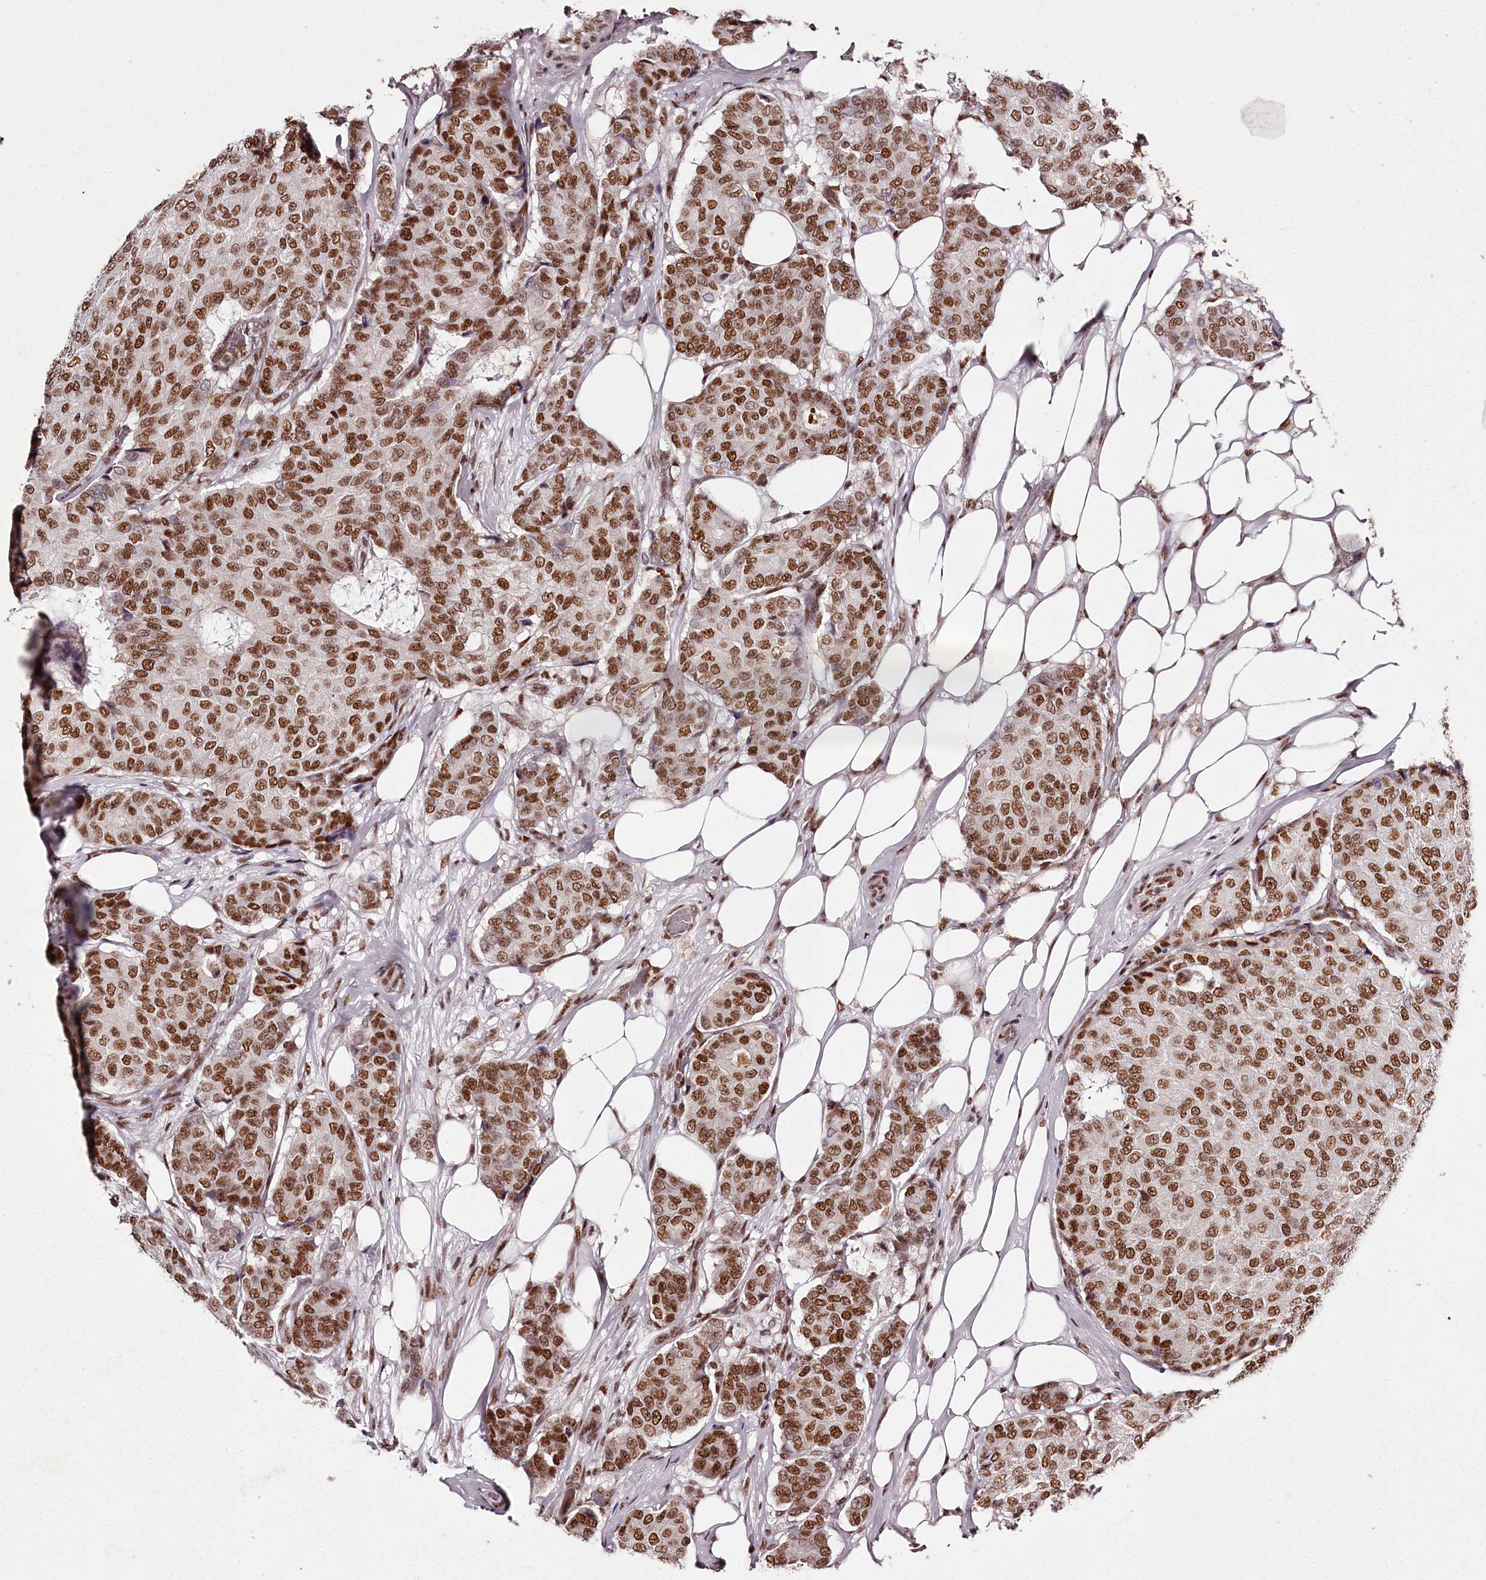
{"staining": {"intensity": "moderate", "quantity": ">75%", "location": "nuclear"}, "tissue": "breast cancer", "cell_type": "Tumor cells", "image_type": "cancer", "snomed": [{"axis": "morphology", "description": "Duct carcinoma"}, {"axis": "topography", "description": "Breast"}], "caption": "Tumor cells demonstrate medium levels of moderate nuclear staining in approximately >75% of cells in breast cancer (invasive ductal carcinoma).", "gene": "PSPC1", "patient": {"sex": "female", "age": 75}}